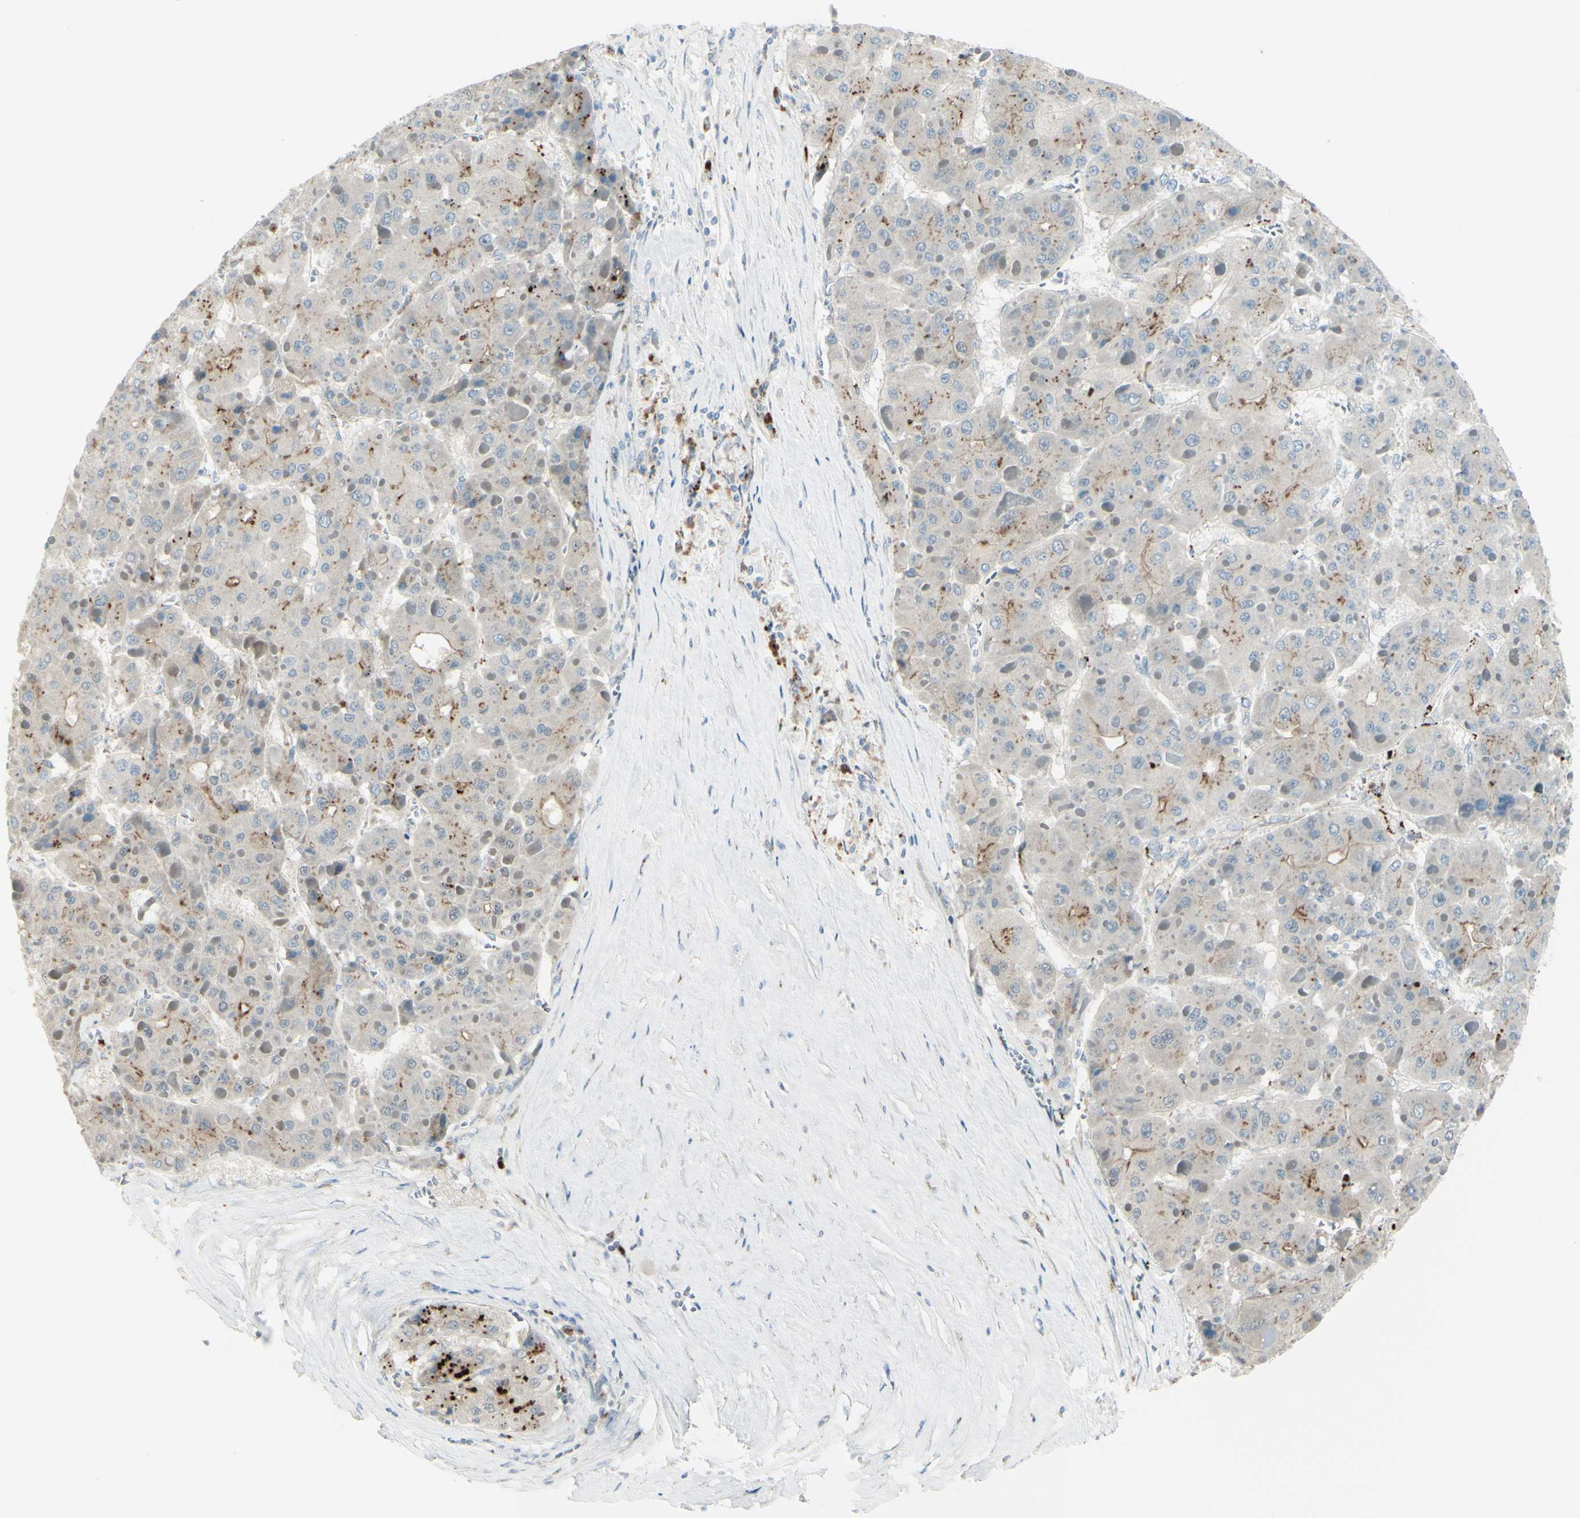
{"staining": {"intensity": "moderate", "quantity": "<25%", "location": "cytoplasmic/membranous"}, "tissue": "liver cancer", "cell_type": "Tumor cells", "image_type": "cancer", "snomed": [{"axis": "morphology", "description": "Carcinoma, Hepatocellular, NOS"}, {"axis": "topography", "description": "Liver"}], "caption": "Immunohistochemistry (IHC) of human liver hepatocellular carcinoma displays low levels of moderate cytoplasmic/membranous positivity in about <25% of tumor cells. Immunohistochemistry stains the protein in brown and the nuclei are stained blue.", "gene": "LMTK2", "patient": {"sex": "female", "age": 73}}